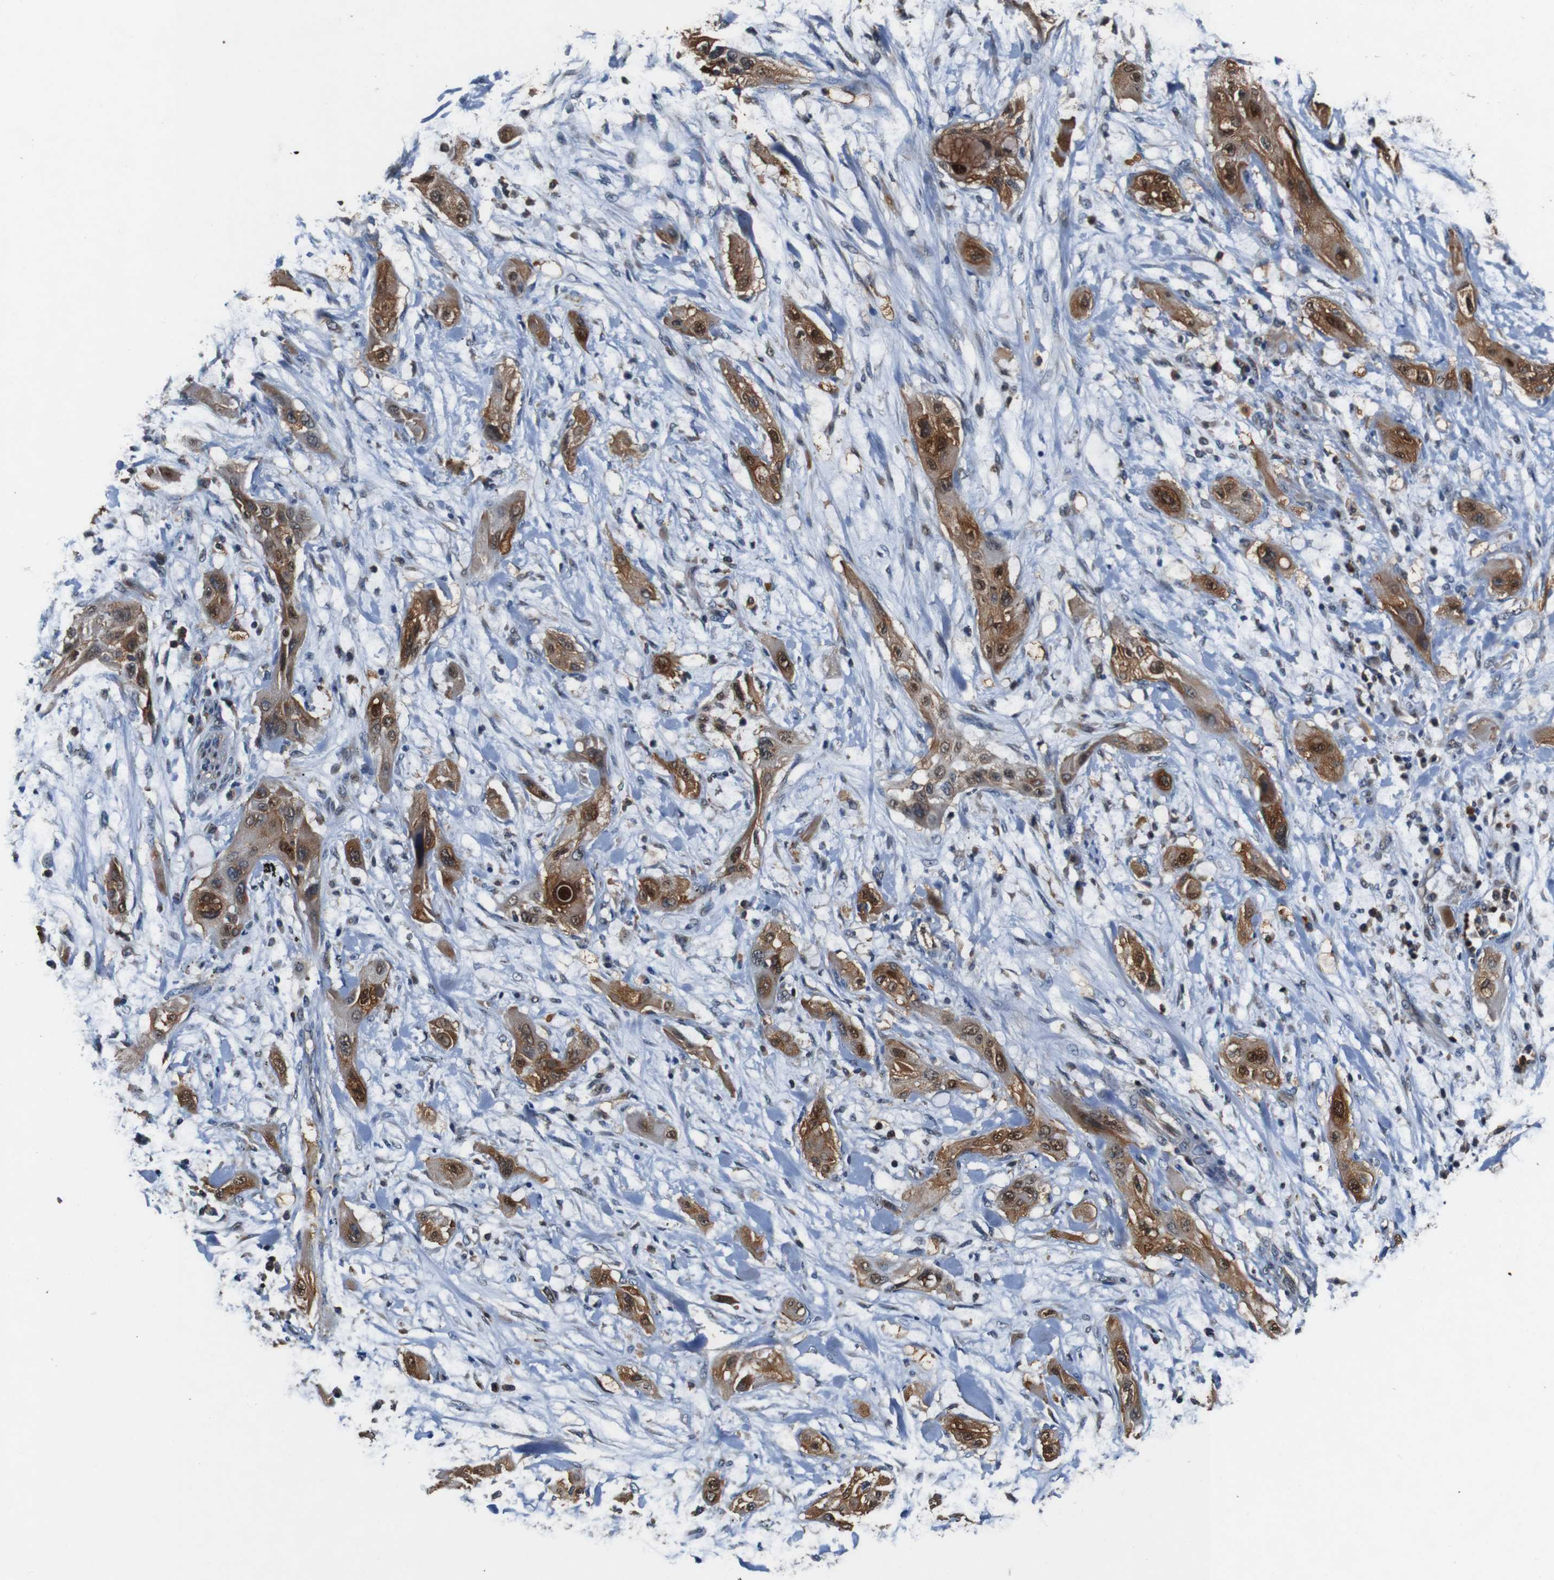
{"staining": {"intensity": "moderate", "quantity": ">75%", "location": "cytoplasmic/membranous,nuclear"}, "tissue": "lung cancer", "cell_type": "Tumor cells", "image_type": "cancer", "snomed": [{"axis": "morphology", "description": "Squamous cell carcinoma, NOS"}, {"axis": "topography", "description": "Lung"}], "caption": "Immunohistochemical staining of human lung squamous cell carcinoma reveals medium levels of moderate cytoplasmic/membranous and nuclear staining in approximately >75% of tumor cells.", "gene": "ANXA1", "patient": {"sex": "female", "age": 47}}